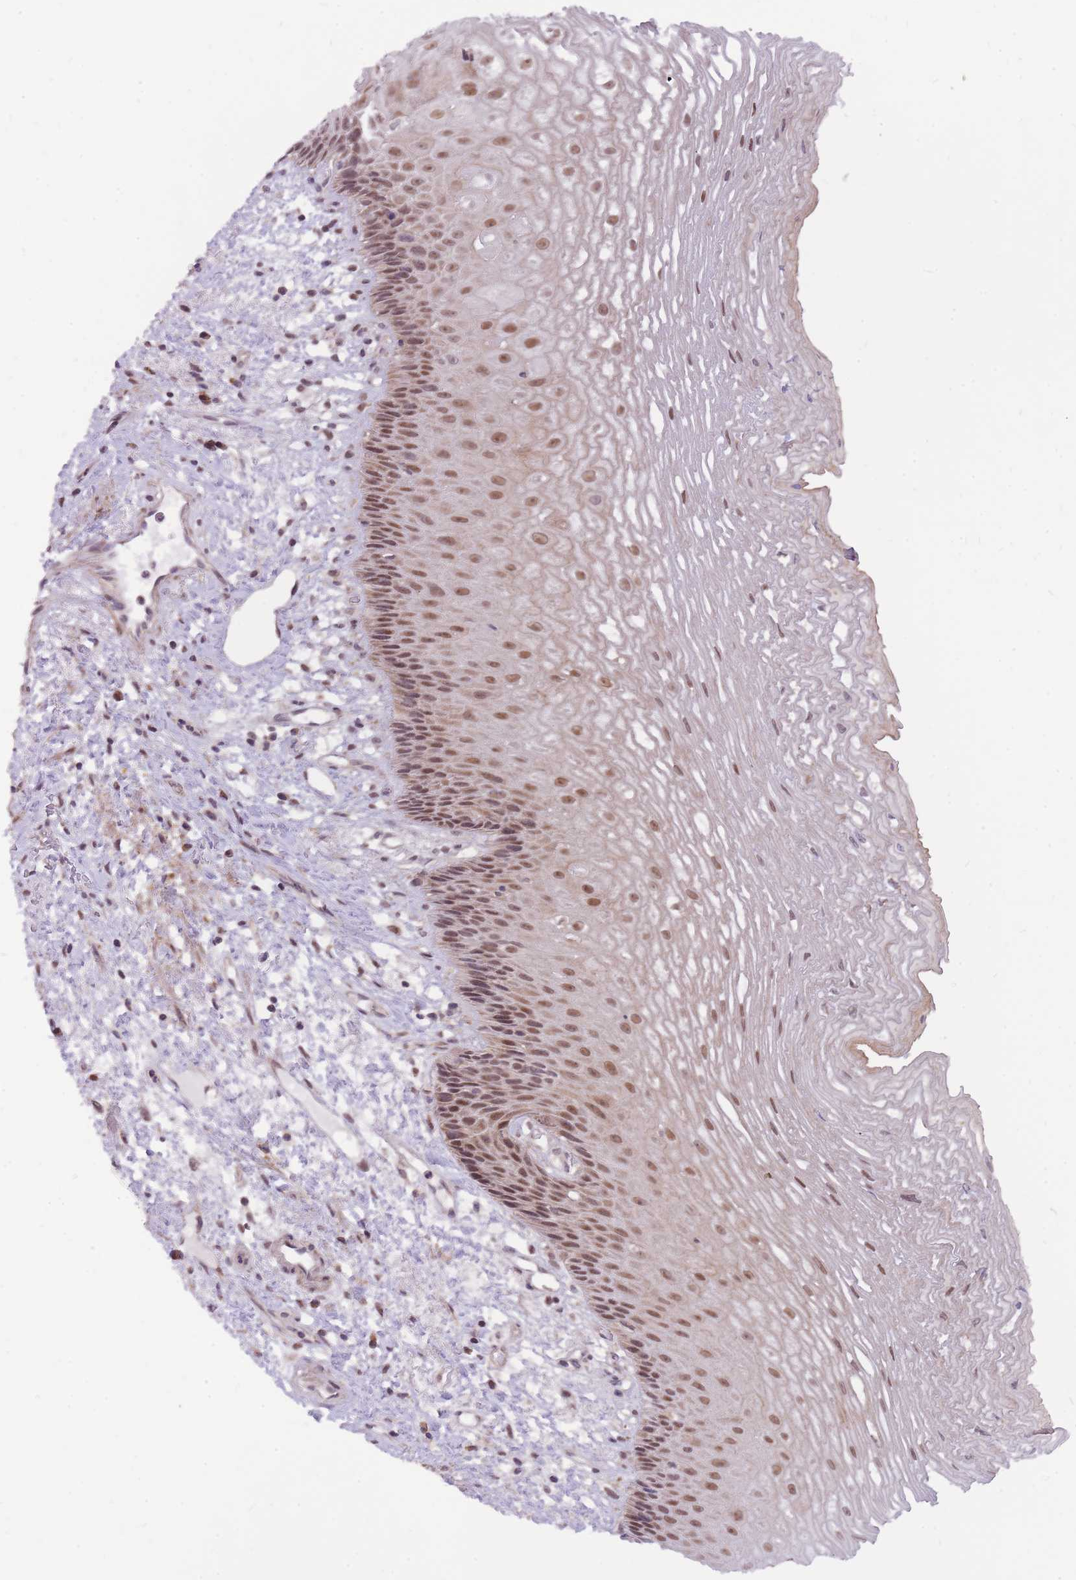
{"staining": {"intensity": "moderate", "quantity": ">75%", "location": "cytoplasmic/membranous,nuclear"}, "tissue": "esophagus", "cell_type": "Squamous epithelial cells", "image_type": "normal", "snomed": [{"axis": "morphology", "description": "Normal tissue, NOS"}, {"axis": "topography", "description": "Esophagus"}], "caption": "Protein expression analysis of benign esophagus demonstrates moderate cytoplasmic/membranous,nuclear expression in approximately >75% of squamous epithelial cells.", "gene": "MINDY2", "patient": {"sex": "male", "age": 60}}